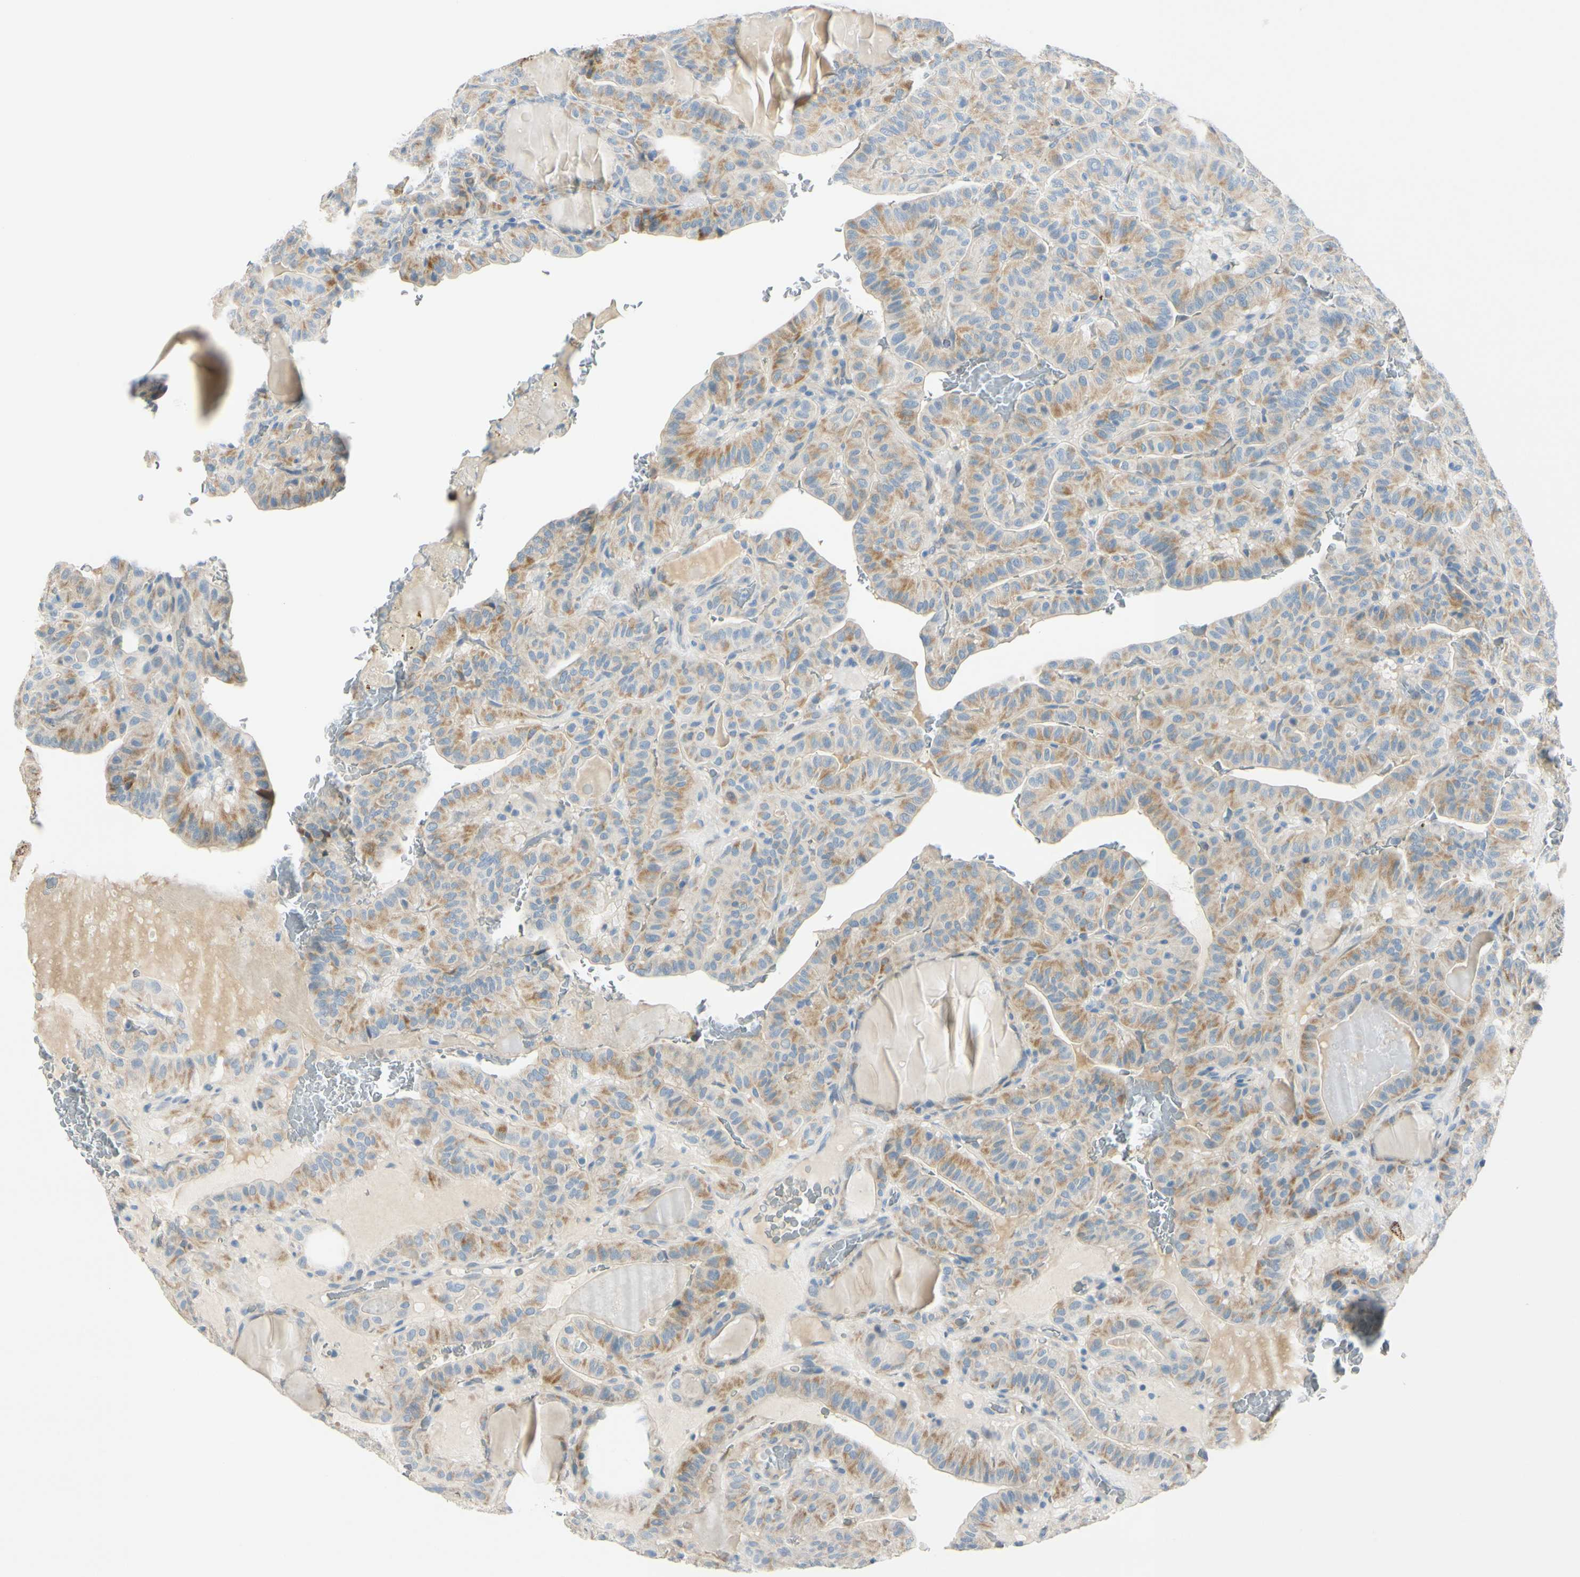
{"staining": {"intensity": "moderate", "quantity": ">75%", "location": "cytoplasmic/membranous"}, "tissue": "thyroid cancer", "cell_type": "Tumor cells", "image_type": "cancer", "snomed": [{"axis": "morphology", "description": "Papillary adenocarcinoma, NOS"}, {"axis": "topography", "description": "Thyroid gland"}], "caption": "There is medium levels of moderate cytoplasmic/membranous positivity in tumor cells of thyroid cancer, as demonstrated by immunohistochemical staining (brown color).", "gene": "GALNT5", "patient": {"sex": "male", "age": 77}}